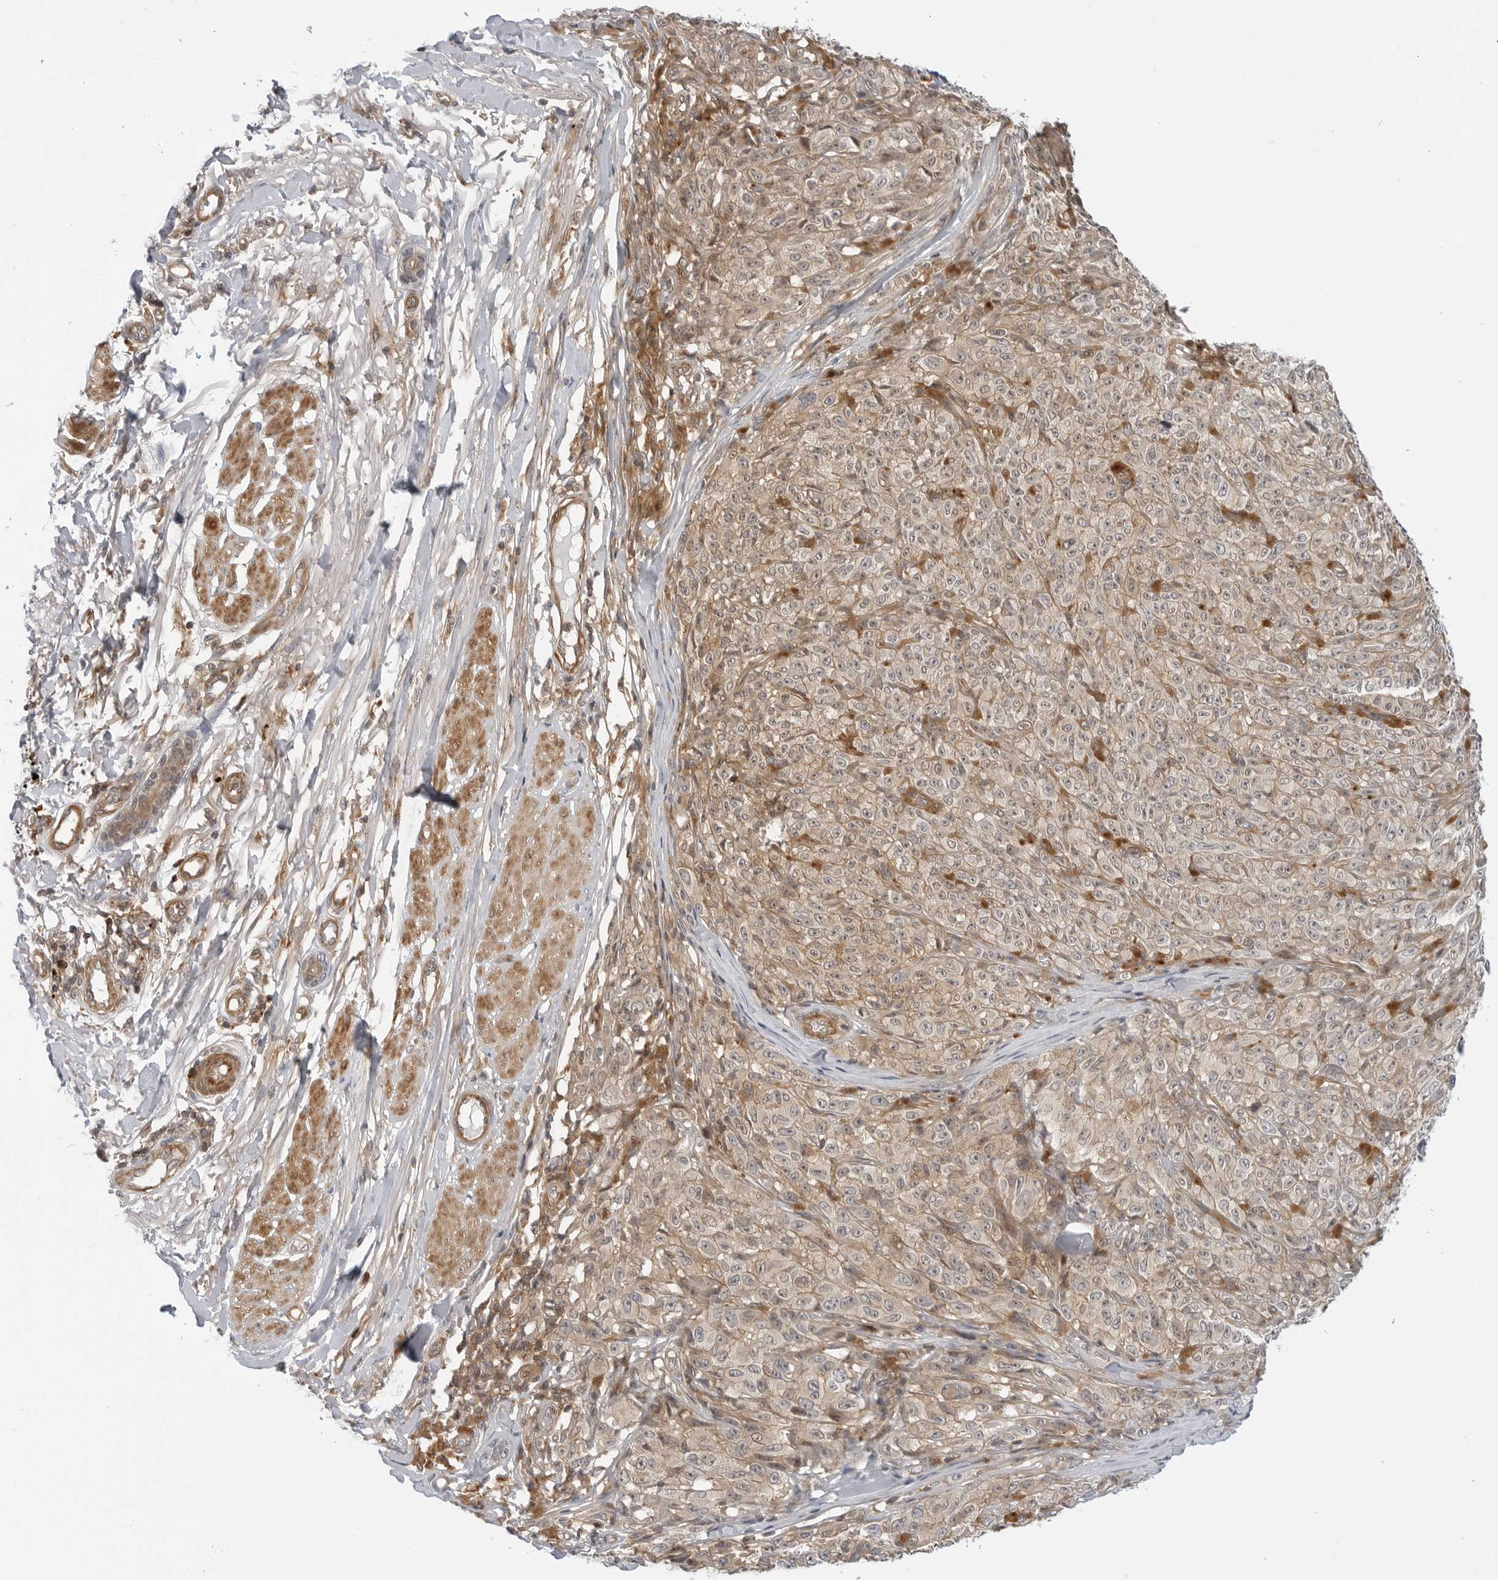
{"staining": {"intensity": "weak", "quantity": ">75%", "location": "cytoplasmic/membranous"}, "tissue": "melanoma", "cell_type": "Tumor cells", "image_type": "cancer", "snomed": [{"axis": "morphology", "description": "Malignant melanoma, NOS"}, {"axis": "topography", "description": "Skin"}], "caption": "Protein expression analysis of human malignant melanoma reveals weak cytoplasmic/membranous expression in about >75% of tumor cells.", "gene": "STXBP3", "patient": {"sex": "female", "age": 82}}